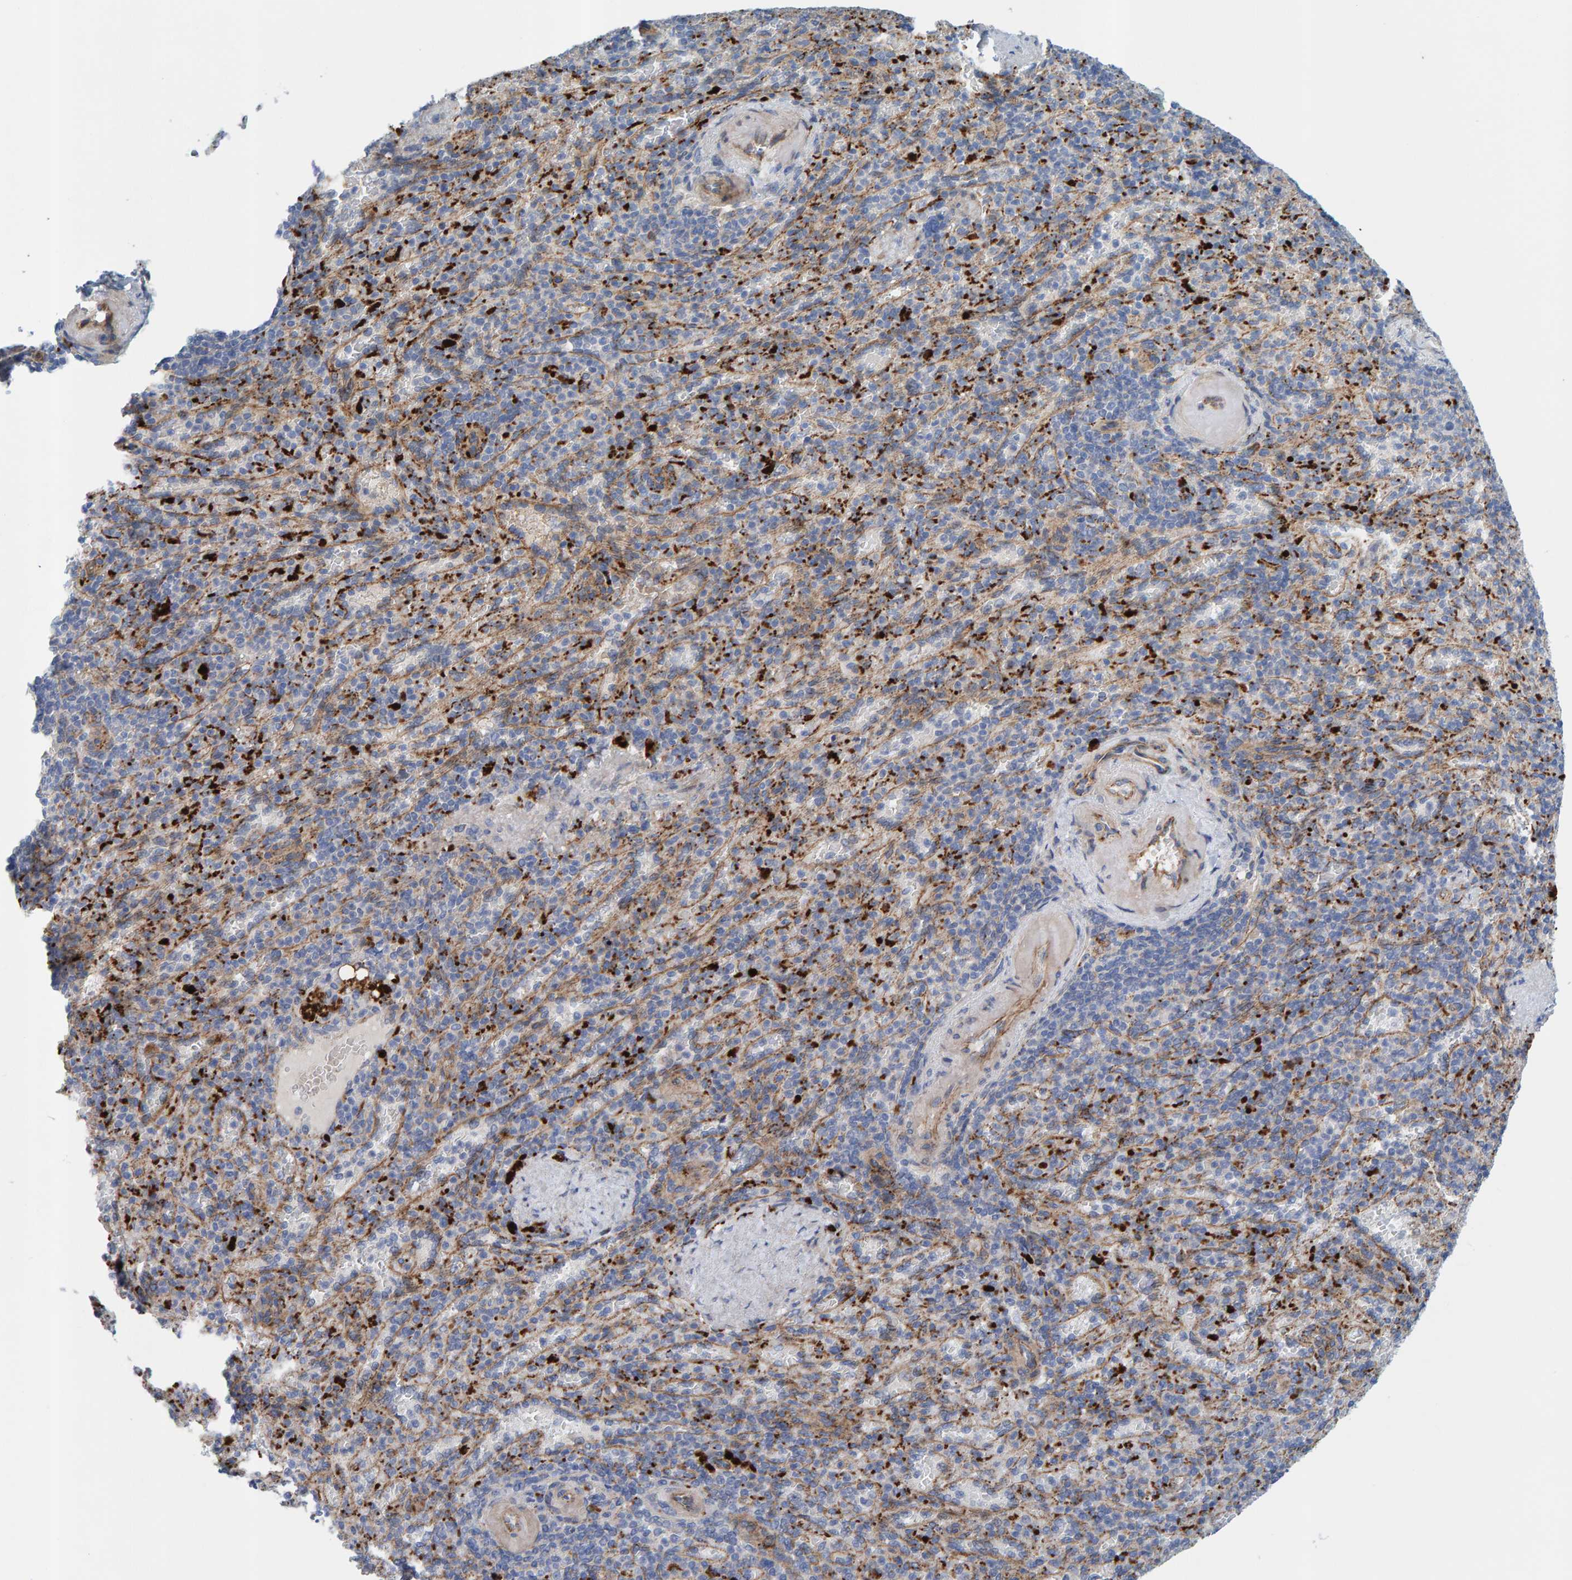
{"staining": {"intensity": "negative", "quantity": "none", "location": "none"}, "tissue": "spleen", "cell_type": "Cells in red pulp", "image_type": "normal", "snomed": [{"axis": "morphology", "description": "Normal tissue, NOS"}, {"axis": "topography", "description": "Spleen"}], "caption": "This micrograph is of benign spleen stained with immunohistochemistry (IHC) to label a protein in brown with the nuclei are counter-stained blue. There is no staining in cells in red pulp. (DAB (3,3'-diaminobenzidine) immunohistochemistry (IHC), high magnification).", "gene": "KRBA2", "patient": {"sex": "female", "age": 74}}